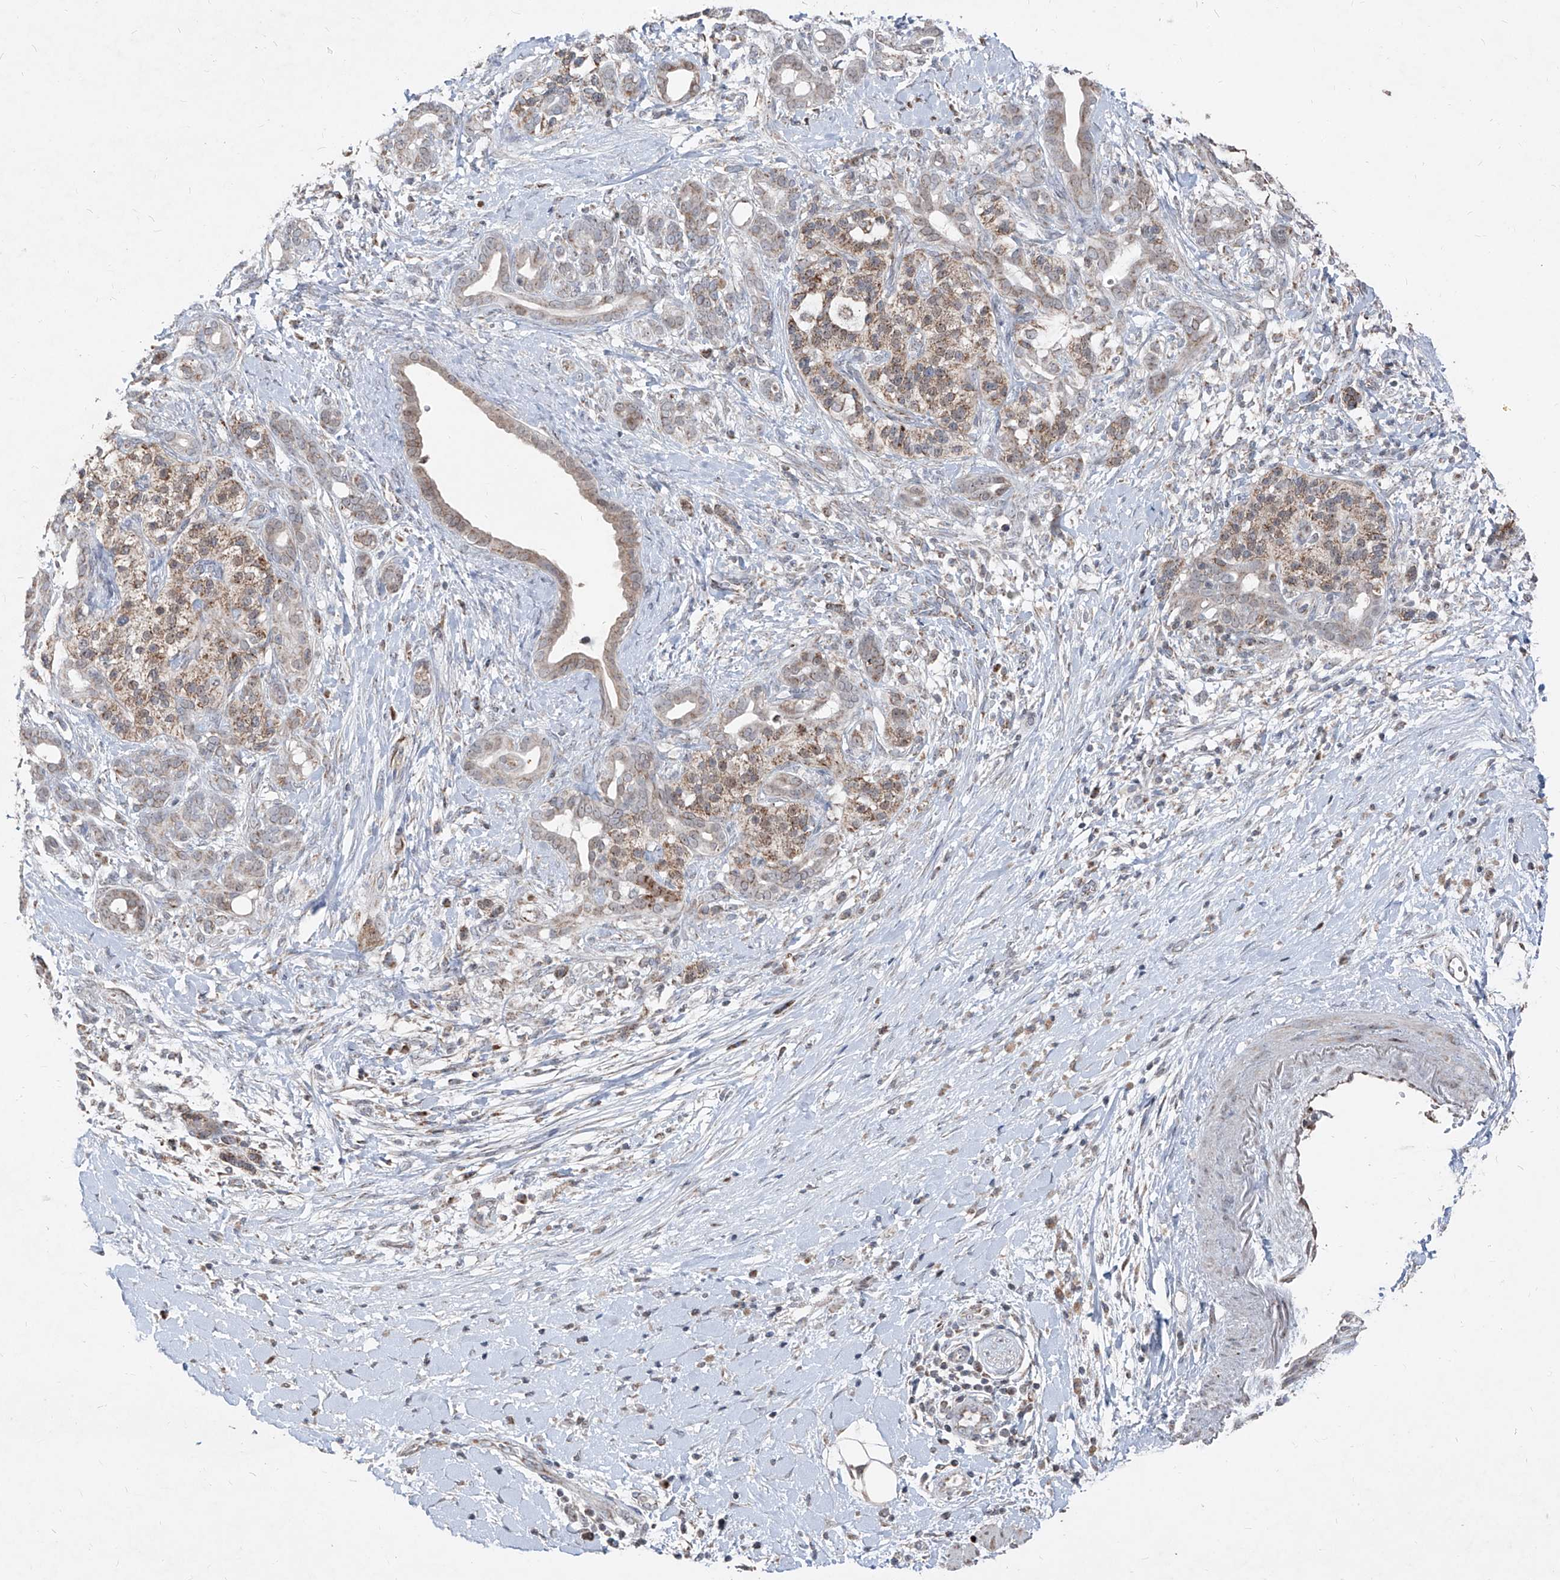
{"staining": {"intensity": "weak", "quantity": "<25%", "location": "cytoplasmic/membranous"}, "tissue": "pancreatic cancer", "cell_type": "Tumor cells", "image_type": "cancer", "snomed": [{"axis": "morphology", "description": "Adenocarcinoma, NOS"}, {"axis": "topography", "description": "Pancreas"}], "caption": "High power microscopy histopathology image of an IHC histopathology image of pancreatic cancer, revealing no significant staining in tumor cells. (DAB IHC, high magnification).", "gene": "NDUFB3", "patient": {"sex": "male", "age": 58}}